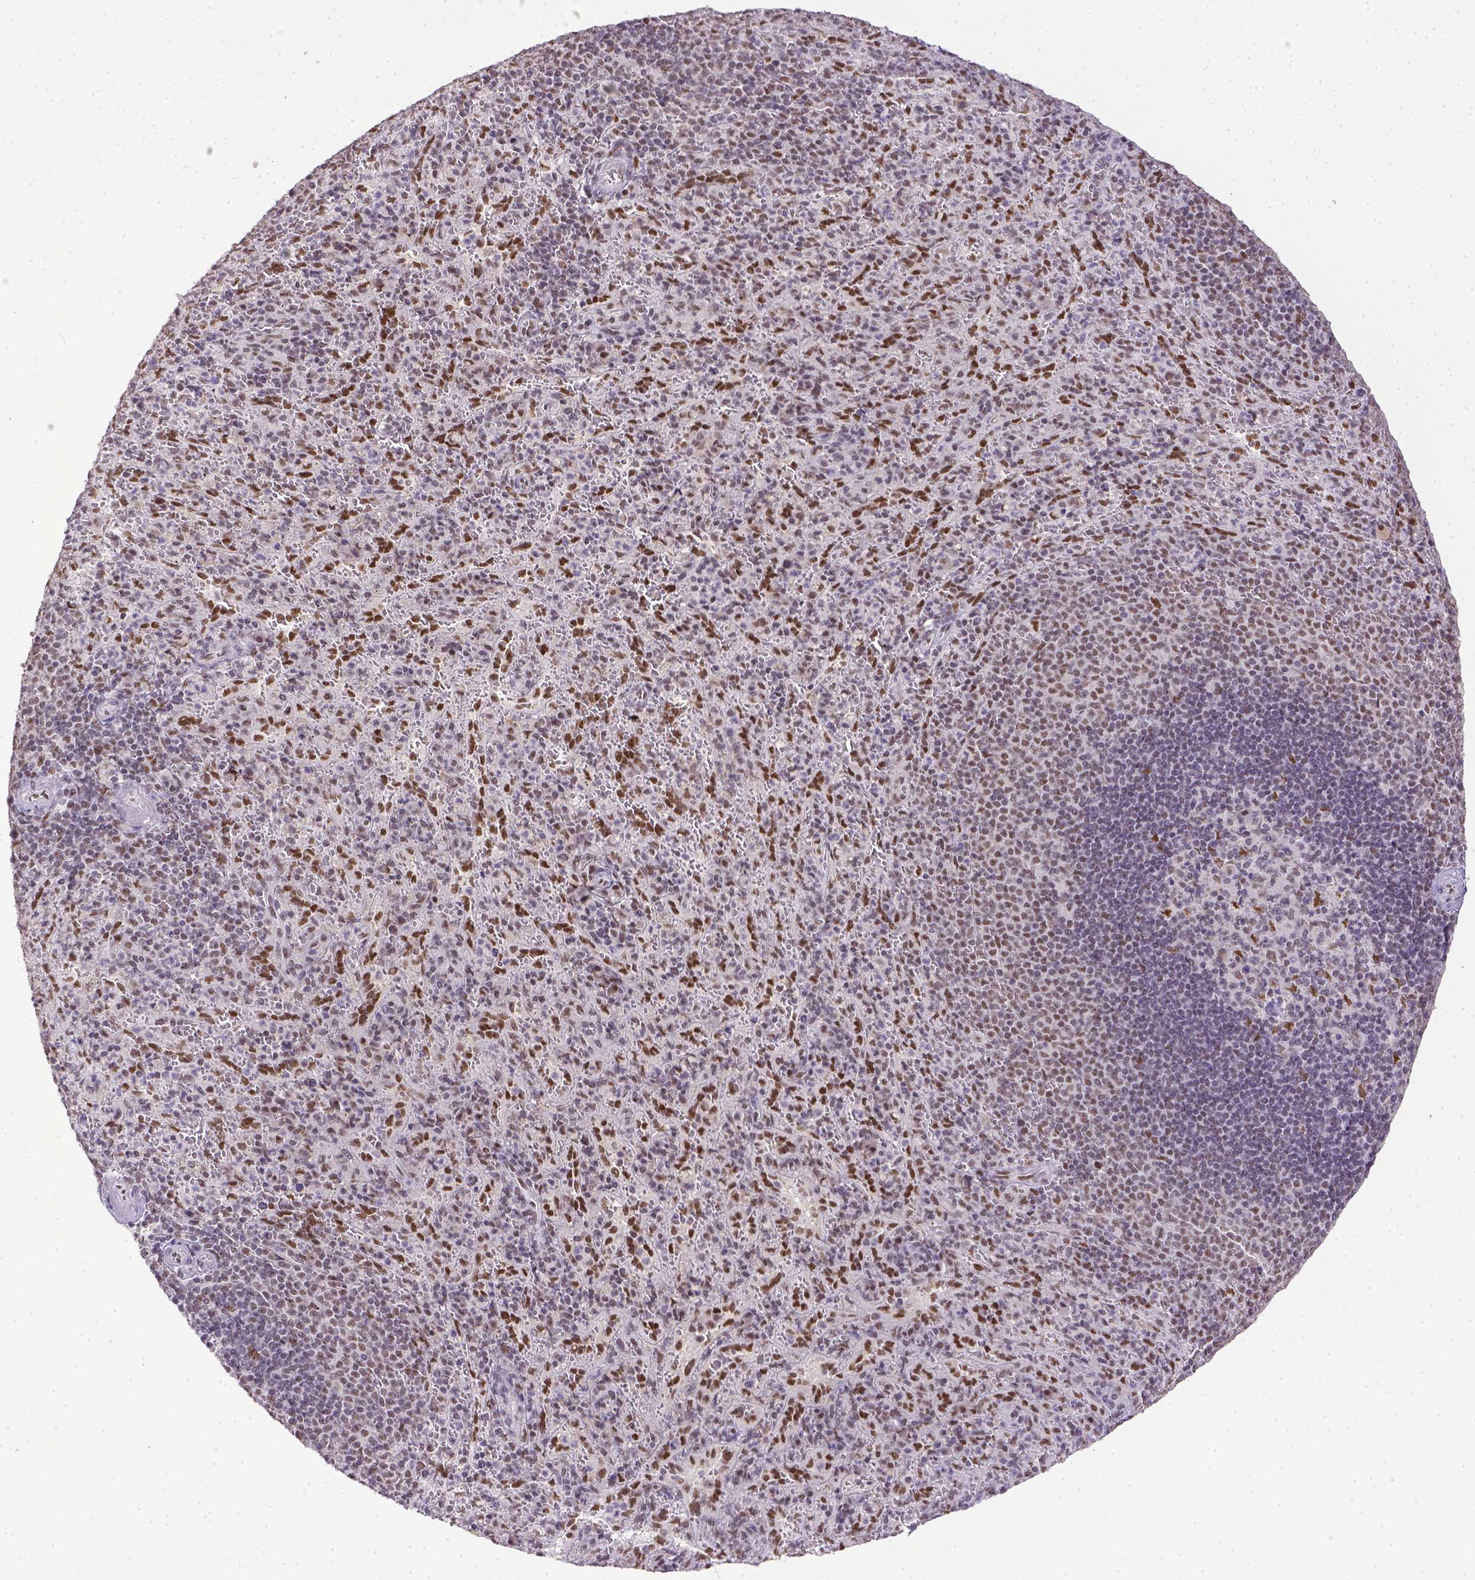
{"staining": {"intensity": "moderate", "quantity": ">75%", "location": "nuclear"}, "tissue": "spleen", "cell_type": "Cells in red pulp", "image_type": "normal", "snomed": [{"axis": "morphology", "description": "Normal tissue, NOS"}, {"axis": "topography", "description": "Spleen"}], "caption": "Cells in red pulp display medium levels of moderate nuclear positivity in about >75% of cells in unremarkable spleen. The protein of interest is shown in brown color, while the nuclei are stained blue.", "gene": "ERCC1", "patient": {"sex": "male", "age": 57}}